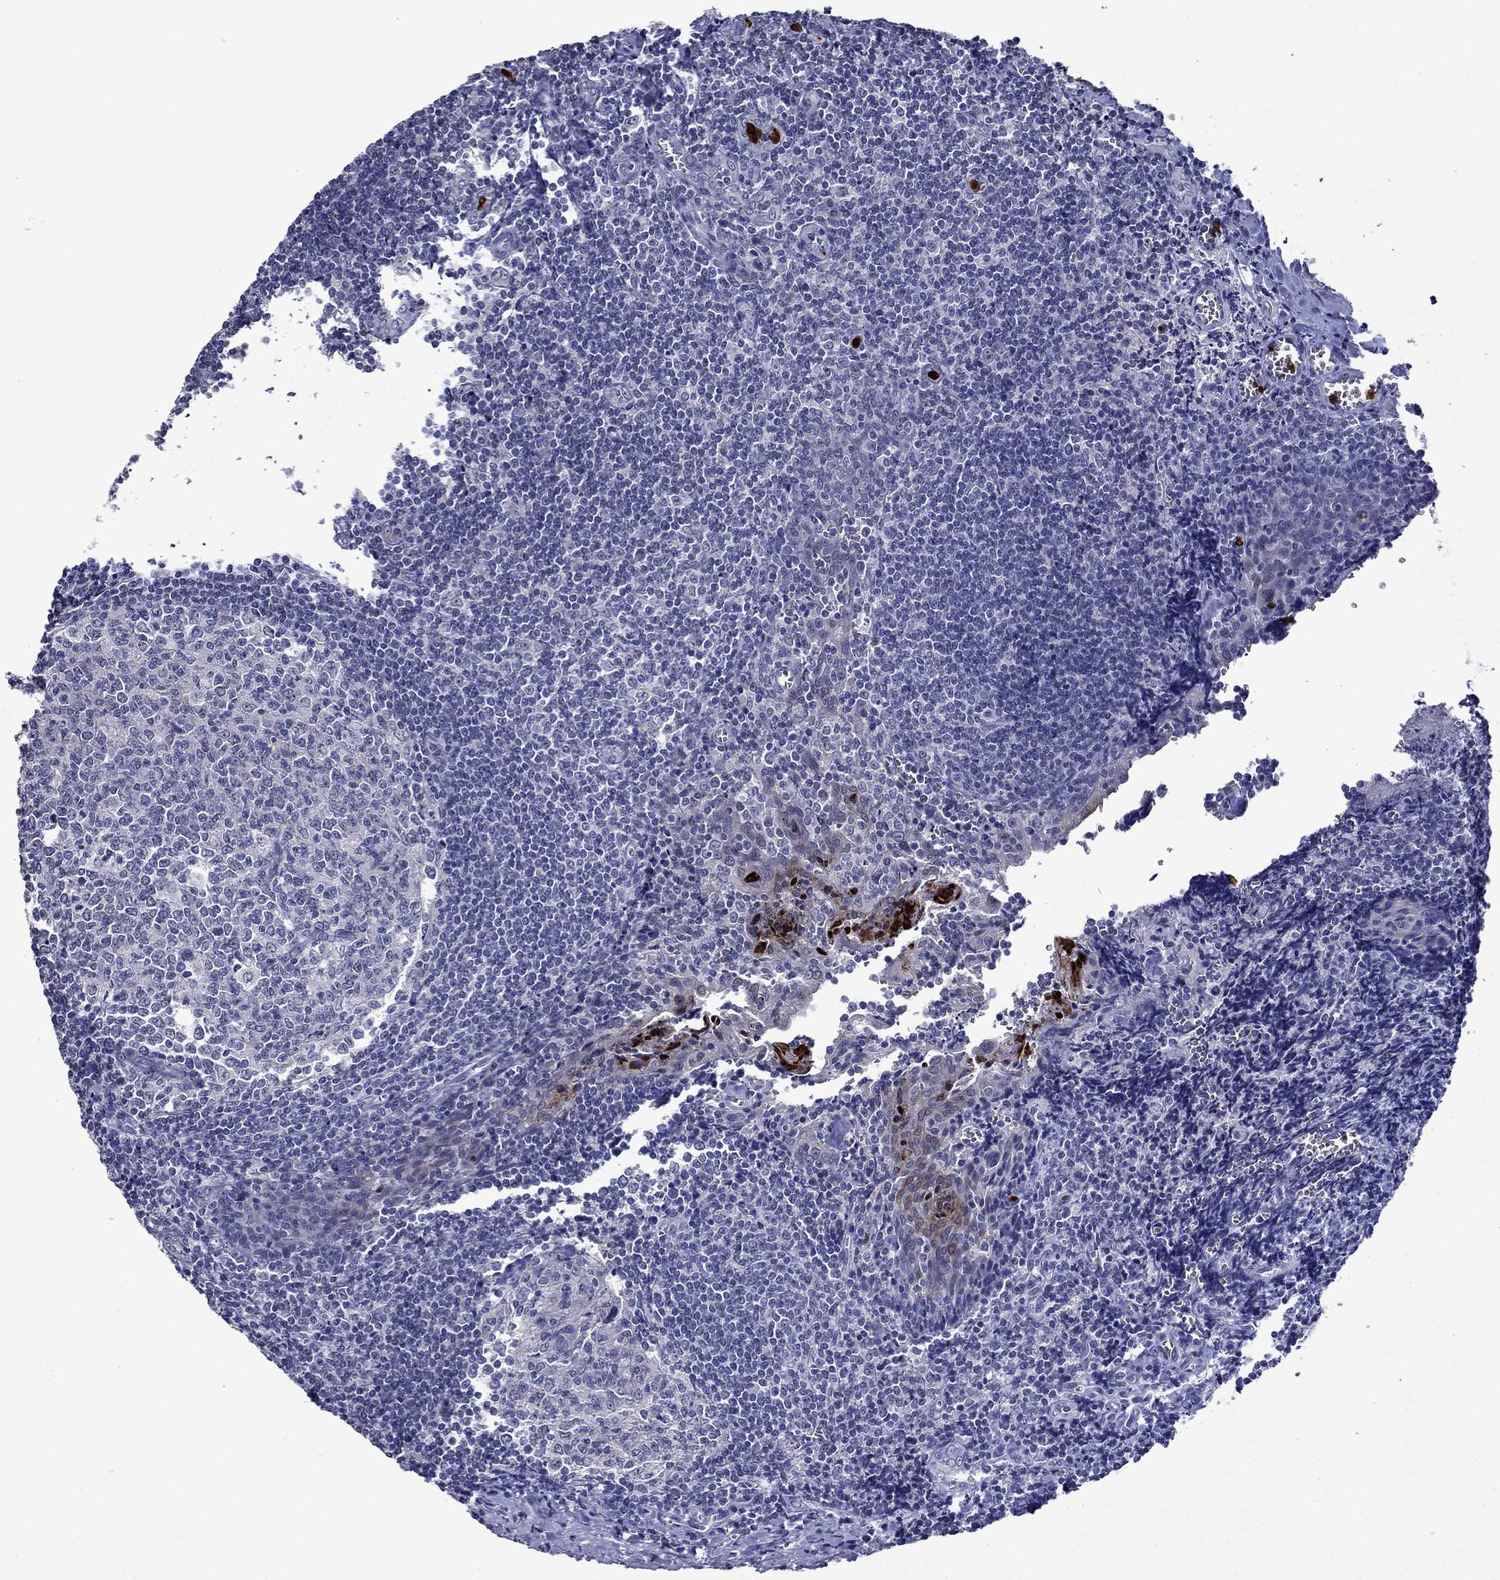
{"staining": {"intensity": "negative", "quantity": "none", "location": "none"}, "tissue": "tonsil", "cell_type": "Germinal center cells", "image_type": "normal", "snomed": [{"axis": "morphology", "description": "Normal tissue, NOS"}, {"axis": "morphology", "description": "Inflammation, NOS"}, {"axis": "topography", "description": "Tonsil"}], "caption": "Tonsil was stained to show a protein in brown. There is no significant staining in germinal center cells. The staining was performed using DAB to visualize the protein expression in brown, while the nuclei were stained in blue with hematoxylin (Magnification: 20x).", "gene": "IRF5", "patient": {"sex": "female", "age": 31}}